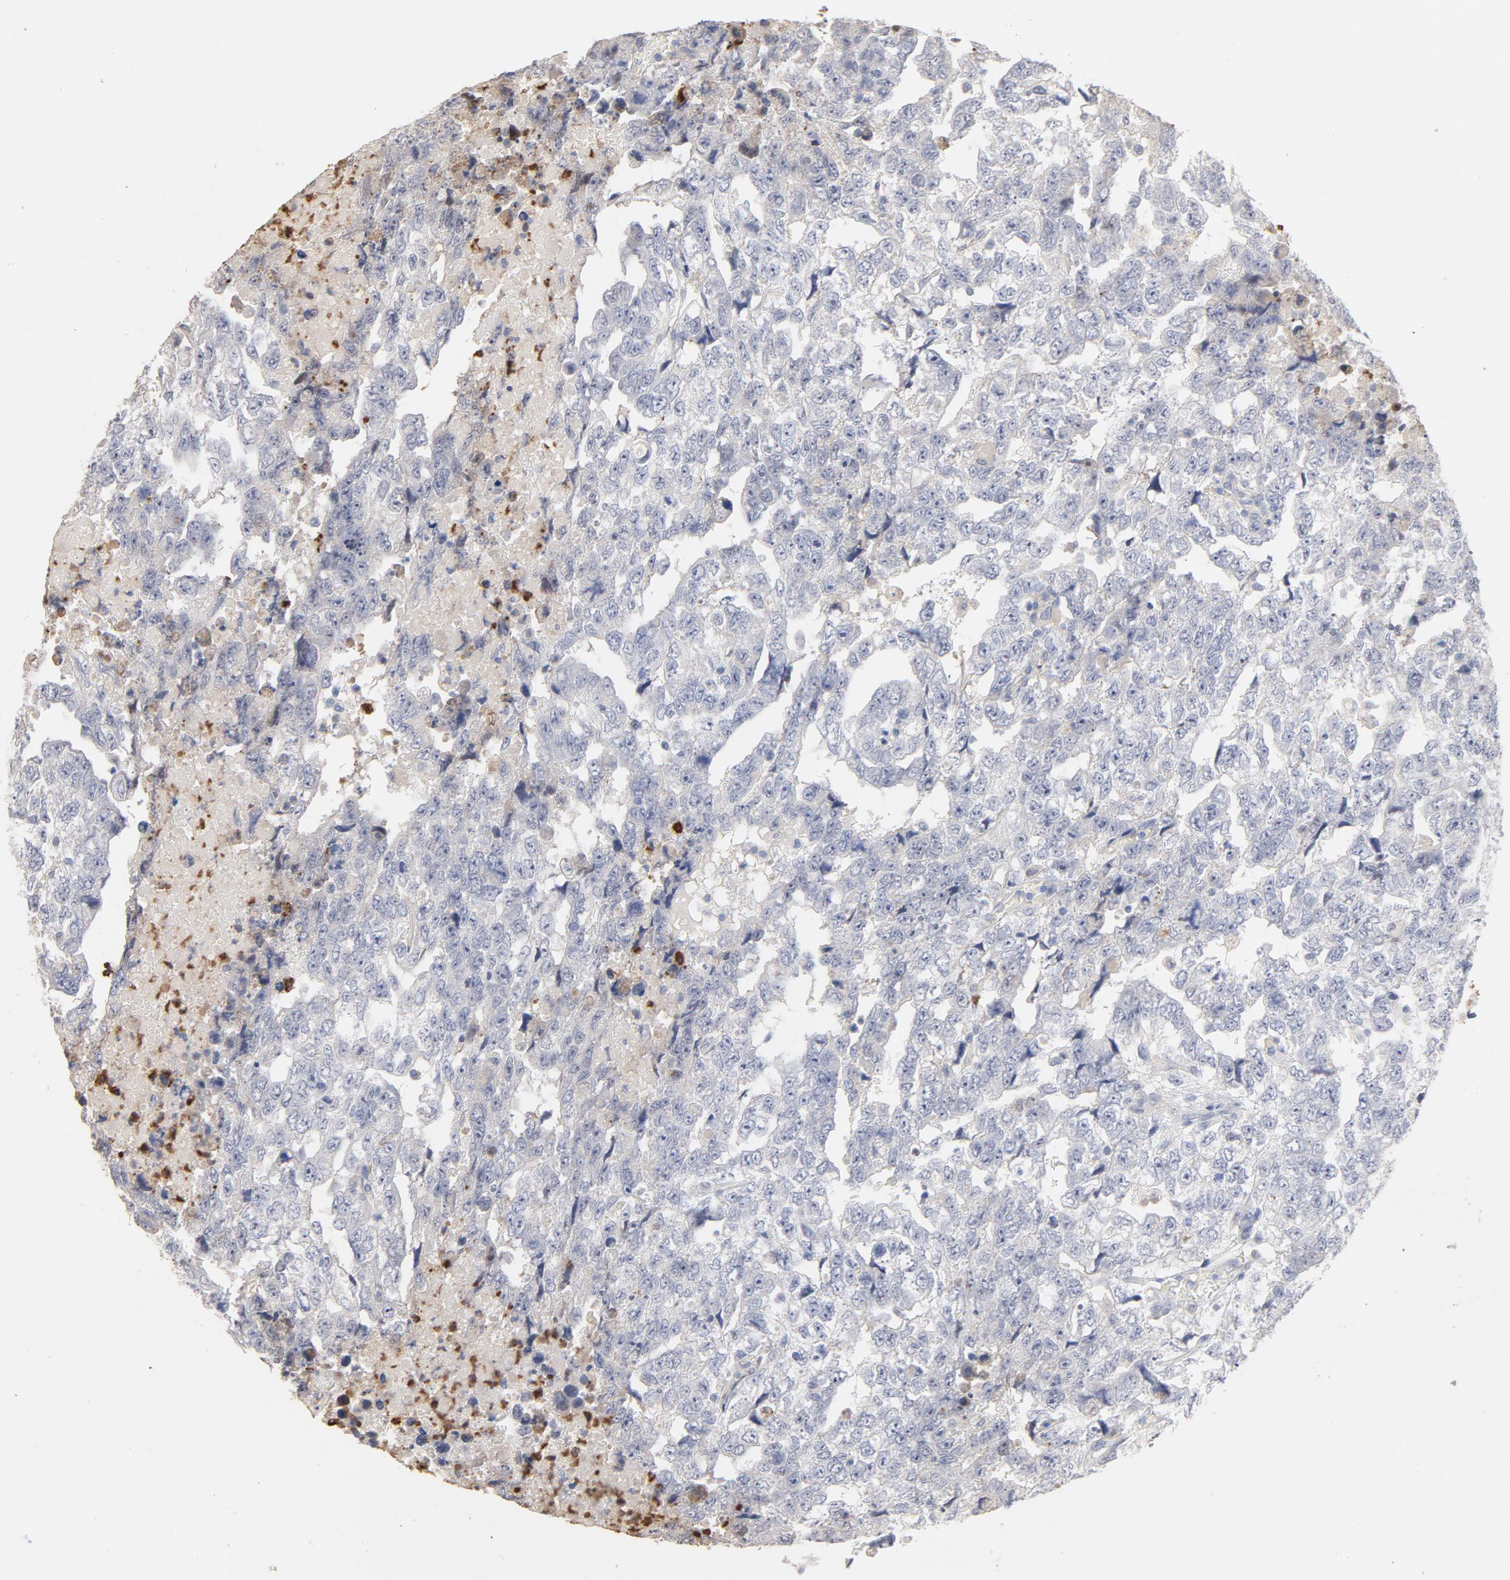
{"staining": {"intensity": "weak", "quantity": "<25%", "location": "cytoplasmic/membranous"}, "tissue": "testis cancer", "cell_type": "Tumor cells", "image_type": "cancer", "snomed": [{"axis": "morphology", "description": "Carcinoma, Embryonal, NOS"}, {"axis": "topography", "description": "Testis"}], "caption": "DAB (3,3'-diaminobenzidine) immunohistochemical staining of embryonal carcinoma (testis) reveals no significant positivity in tumor cells.", "gene": "PNMA1", "patient": {"sex": "male", "age": 36}}